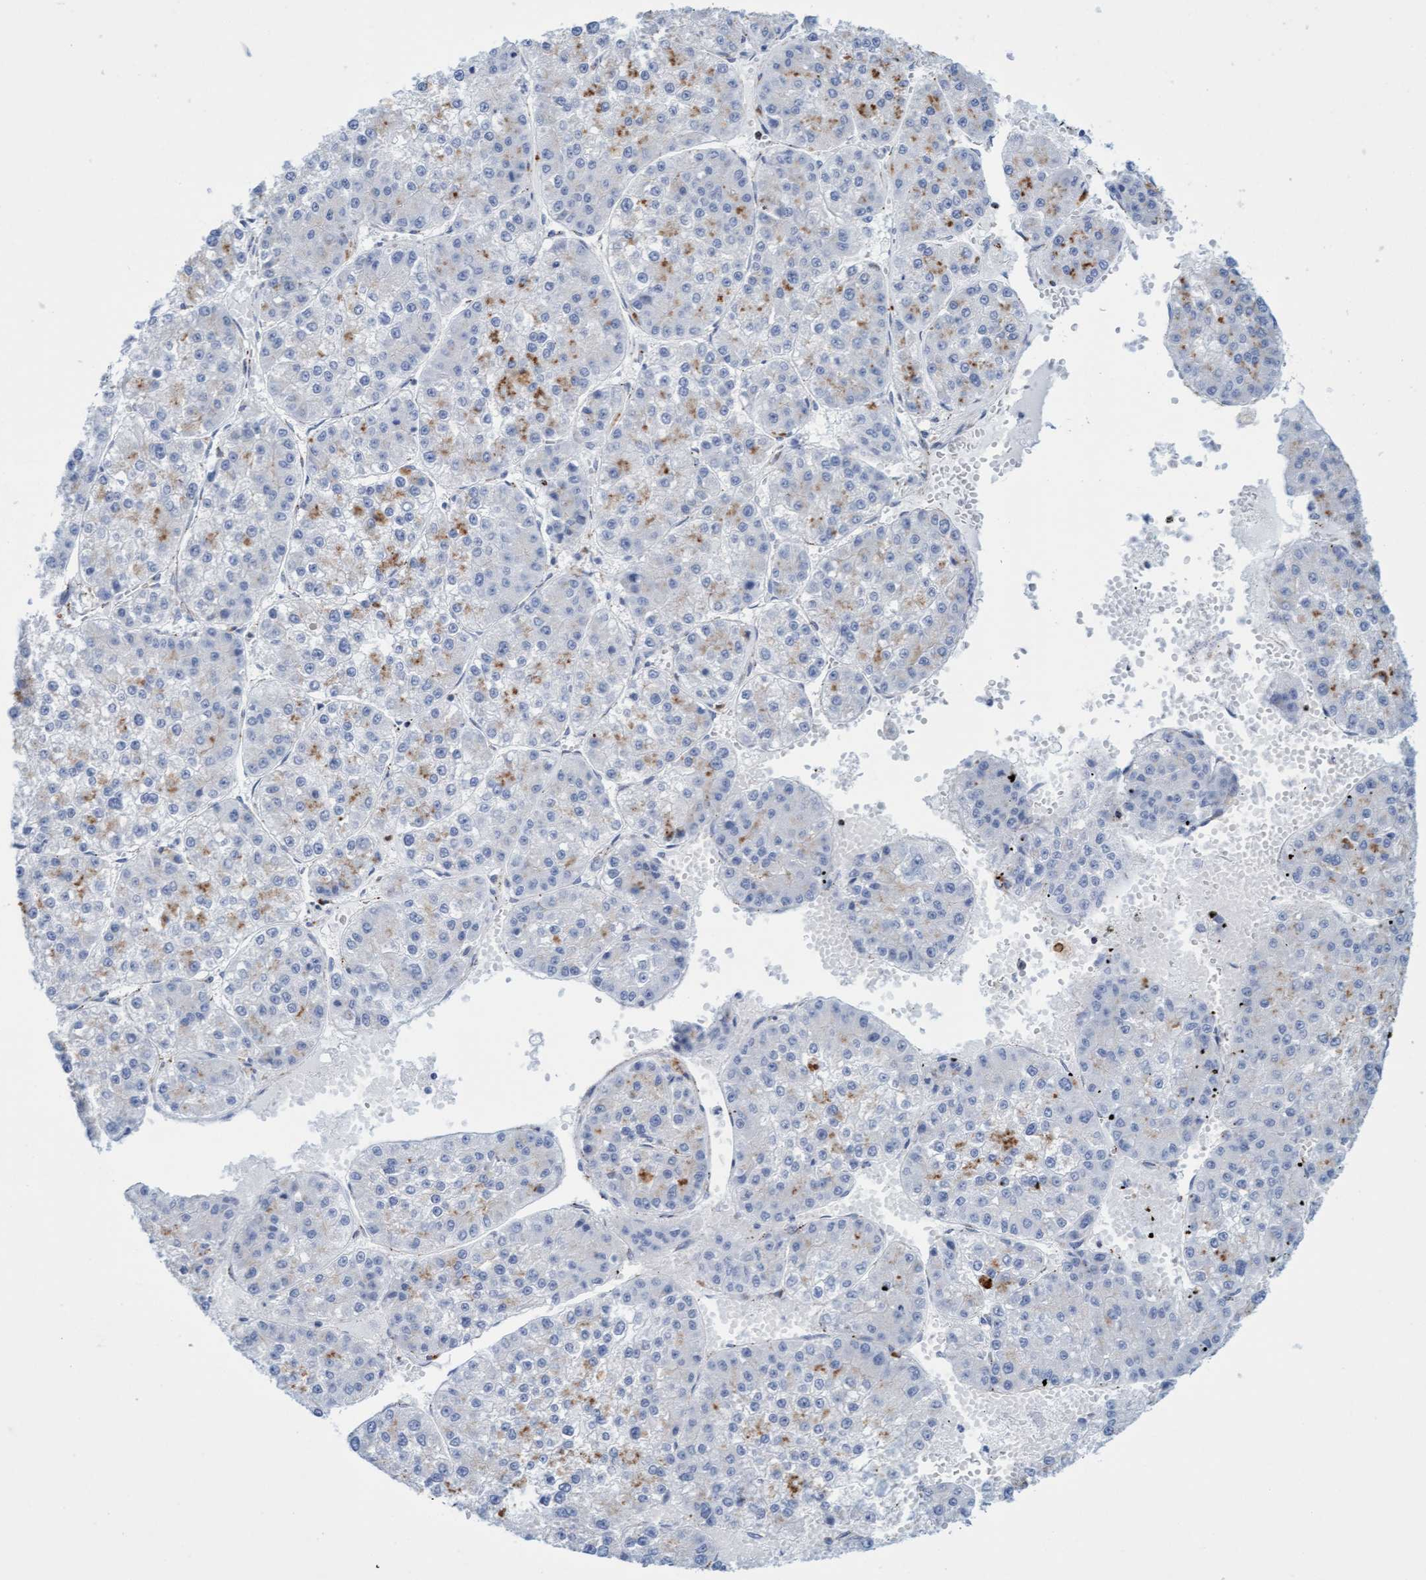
{"staining": {"intensity": "weak", "quantity": "<25%", "location": "cytoplasmic/membranous"}, "tissue": "liver cancer", "cell_type": "Tumor cells", "image_type": "cancer", "snomed": [{"axis": "morphology", "description": "Carcinoma, Hepatocellular, NOS"}, {"axis": "topography", "description": "Liver"}], "caption": "There is no significant expression in tumor cells of liver hepatocellular carcinoma. Brightfield microscopy of IHC stained with DAB (3,3'-diaminobenzidine) (brown) and hematoxylin (blue), captured at high magnification.", "gene": "SGSH", "patient": {"sex": "female", "age": 73}}